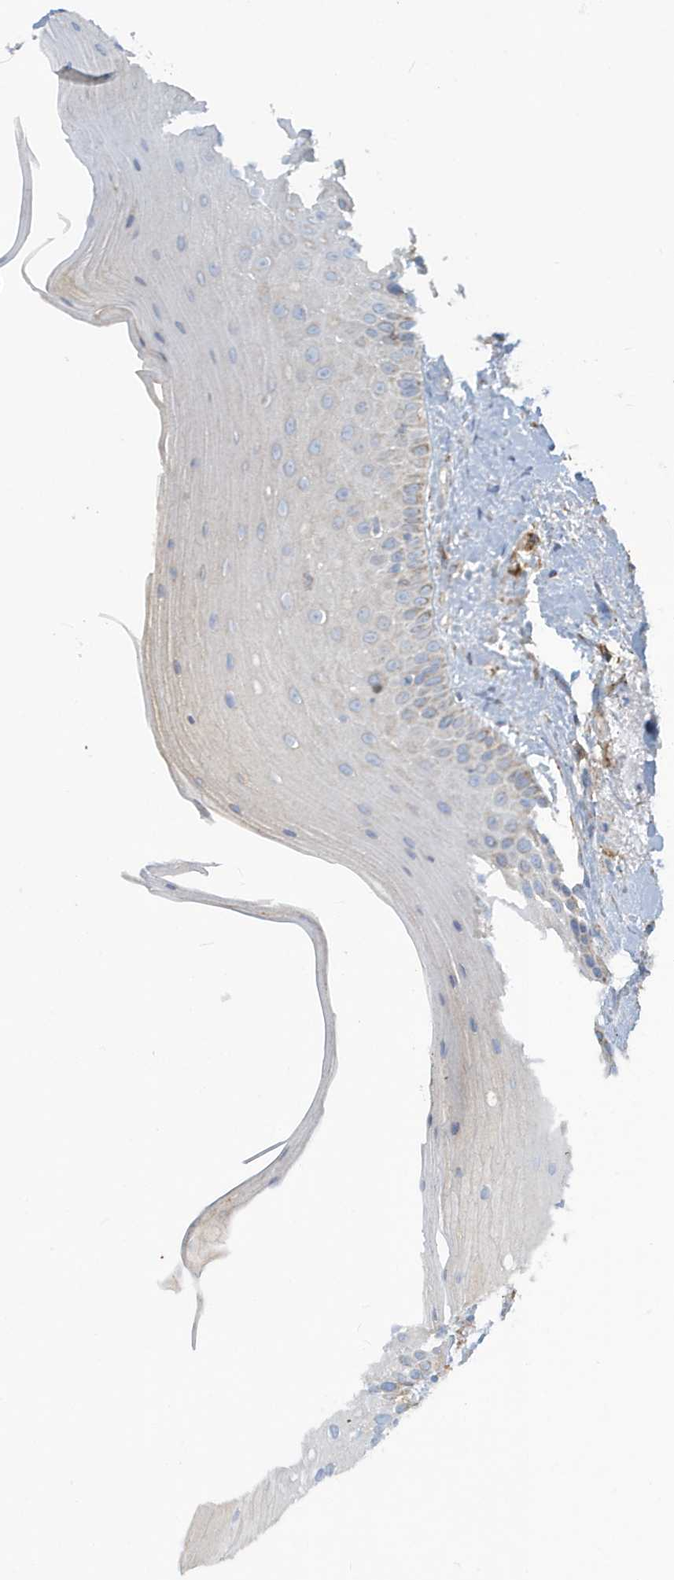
{"staining": {"intensity": "moderate", "quantity": "<25%", "location": "cytoplasmic/membranous"}, "tissue": "oral mucosa", "cell_type": "Squamous epithelial cells", "image_type": "normal", "snomed": [{"axis": "morphology", "description": "Normal tissue, NOS"}, {"axis": "topography", "description": "Oral tissue"}], "caption": "Immunohistochemistry (IHC) of benign human oral mucosa demonstrates low levels of moderate cytoplasmic/membranous staining in approximately <25% of squamous epithelial cells. (DAB (3,3'-diaminobenzidine) IHC, brown staining for protein, blue staining for nuclei).", "gene": "RAB11FIP3", "patient": {"sex": "female", "age": 63}}